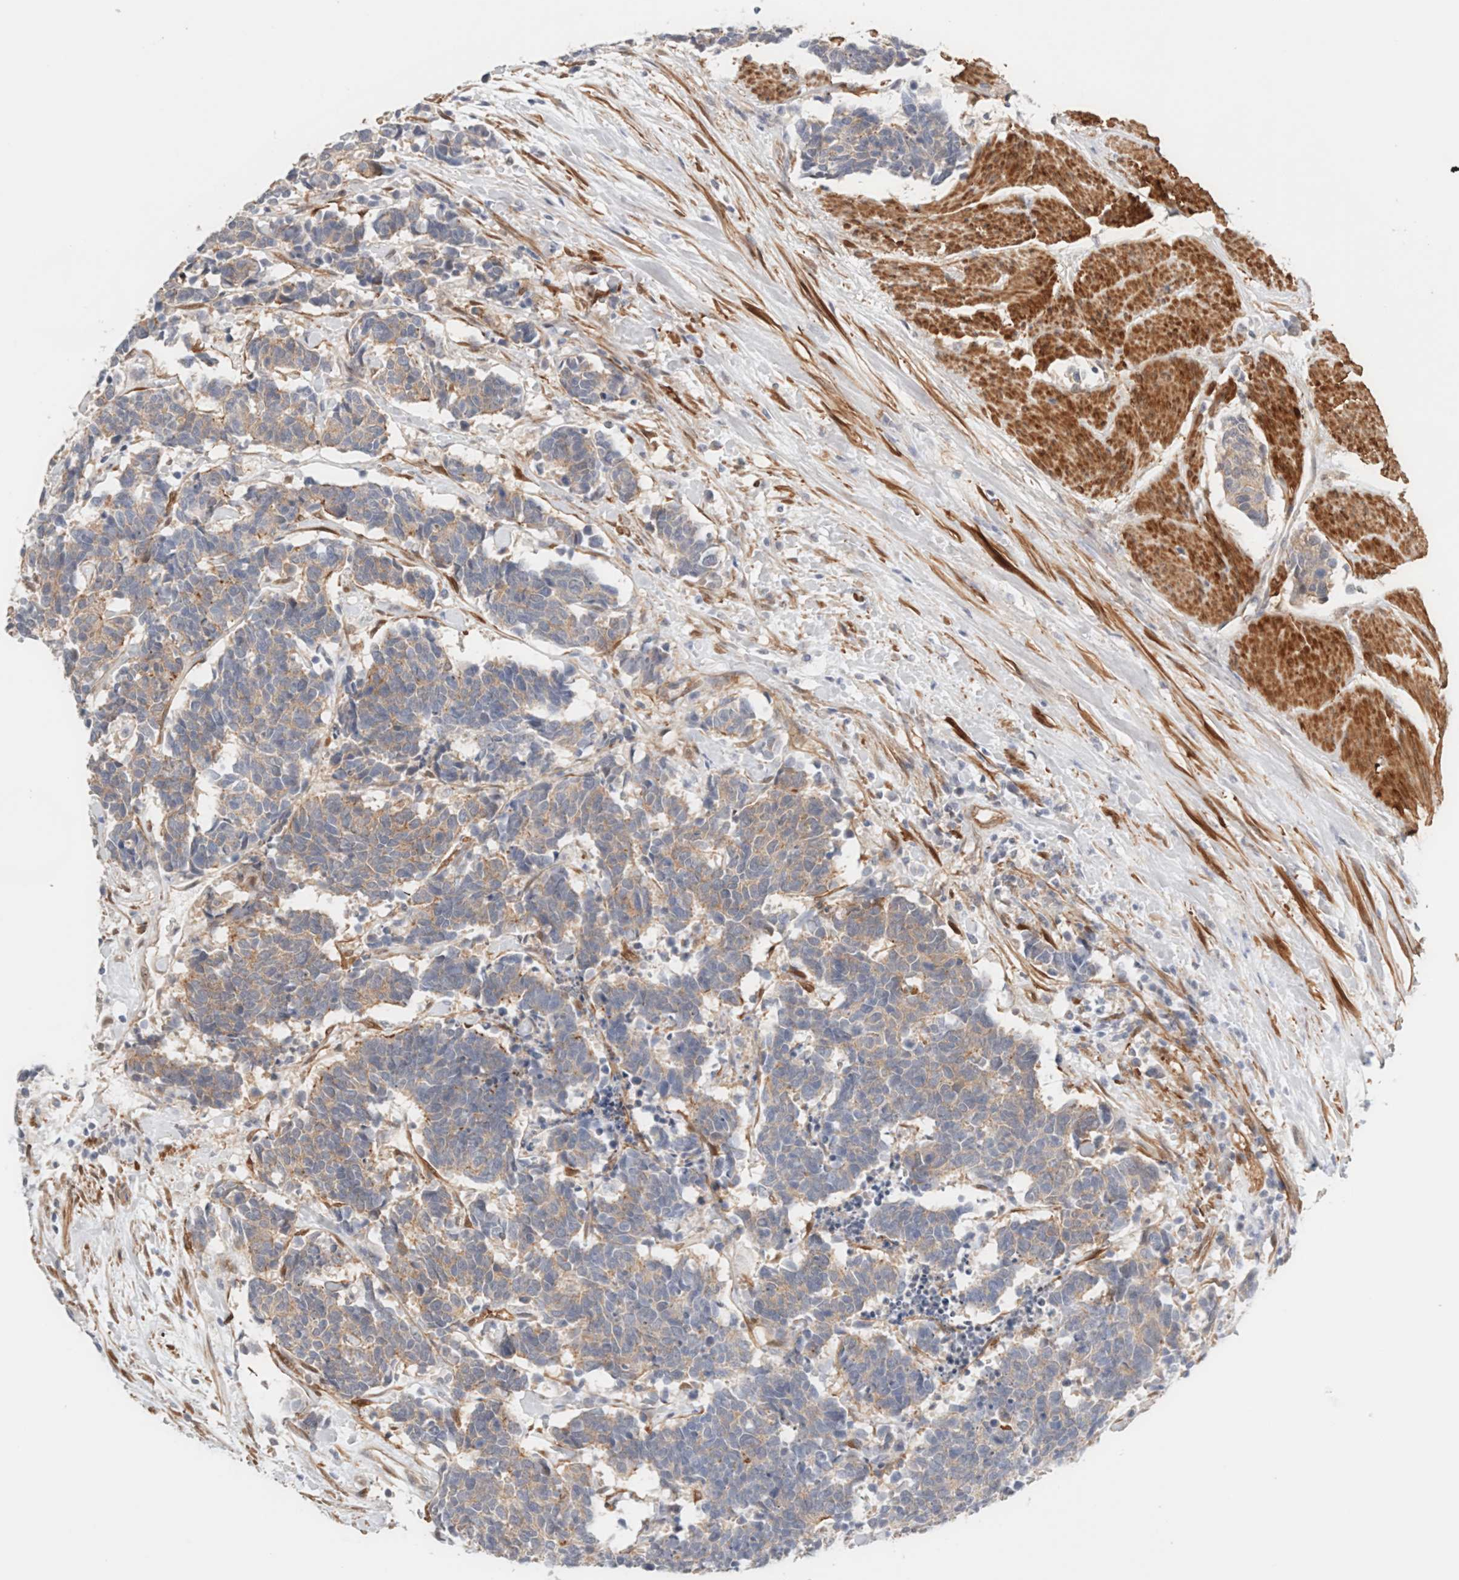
{"staining": {"intensity": "weak", "quantity": "25%-75%", "location": "cytoplasmic/membranous"}, "tissue": "carcinoid", "cell_type": "Tumor cells", "image_type": "cancer", "snomed": [{"axis": "morphology", "description": "Carcinoma, NOS"}, {"axis": "morphology", "description": "Carcinoid, malignant, NOS"}, {"axis": "topography", "description": "Urinary bladder"}], "caption": "Tumor cells exhibit weak cytoplasmic/membranous staining in about 25%-75% of cells in carcinoid.", "gene": "LMCD1", "patient": {"sex": "male", "age": 57}}